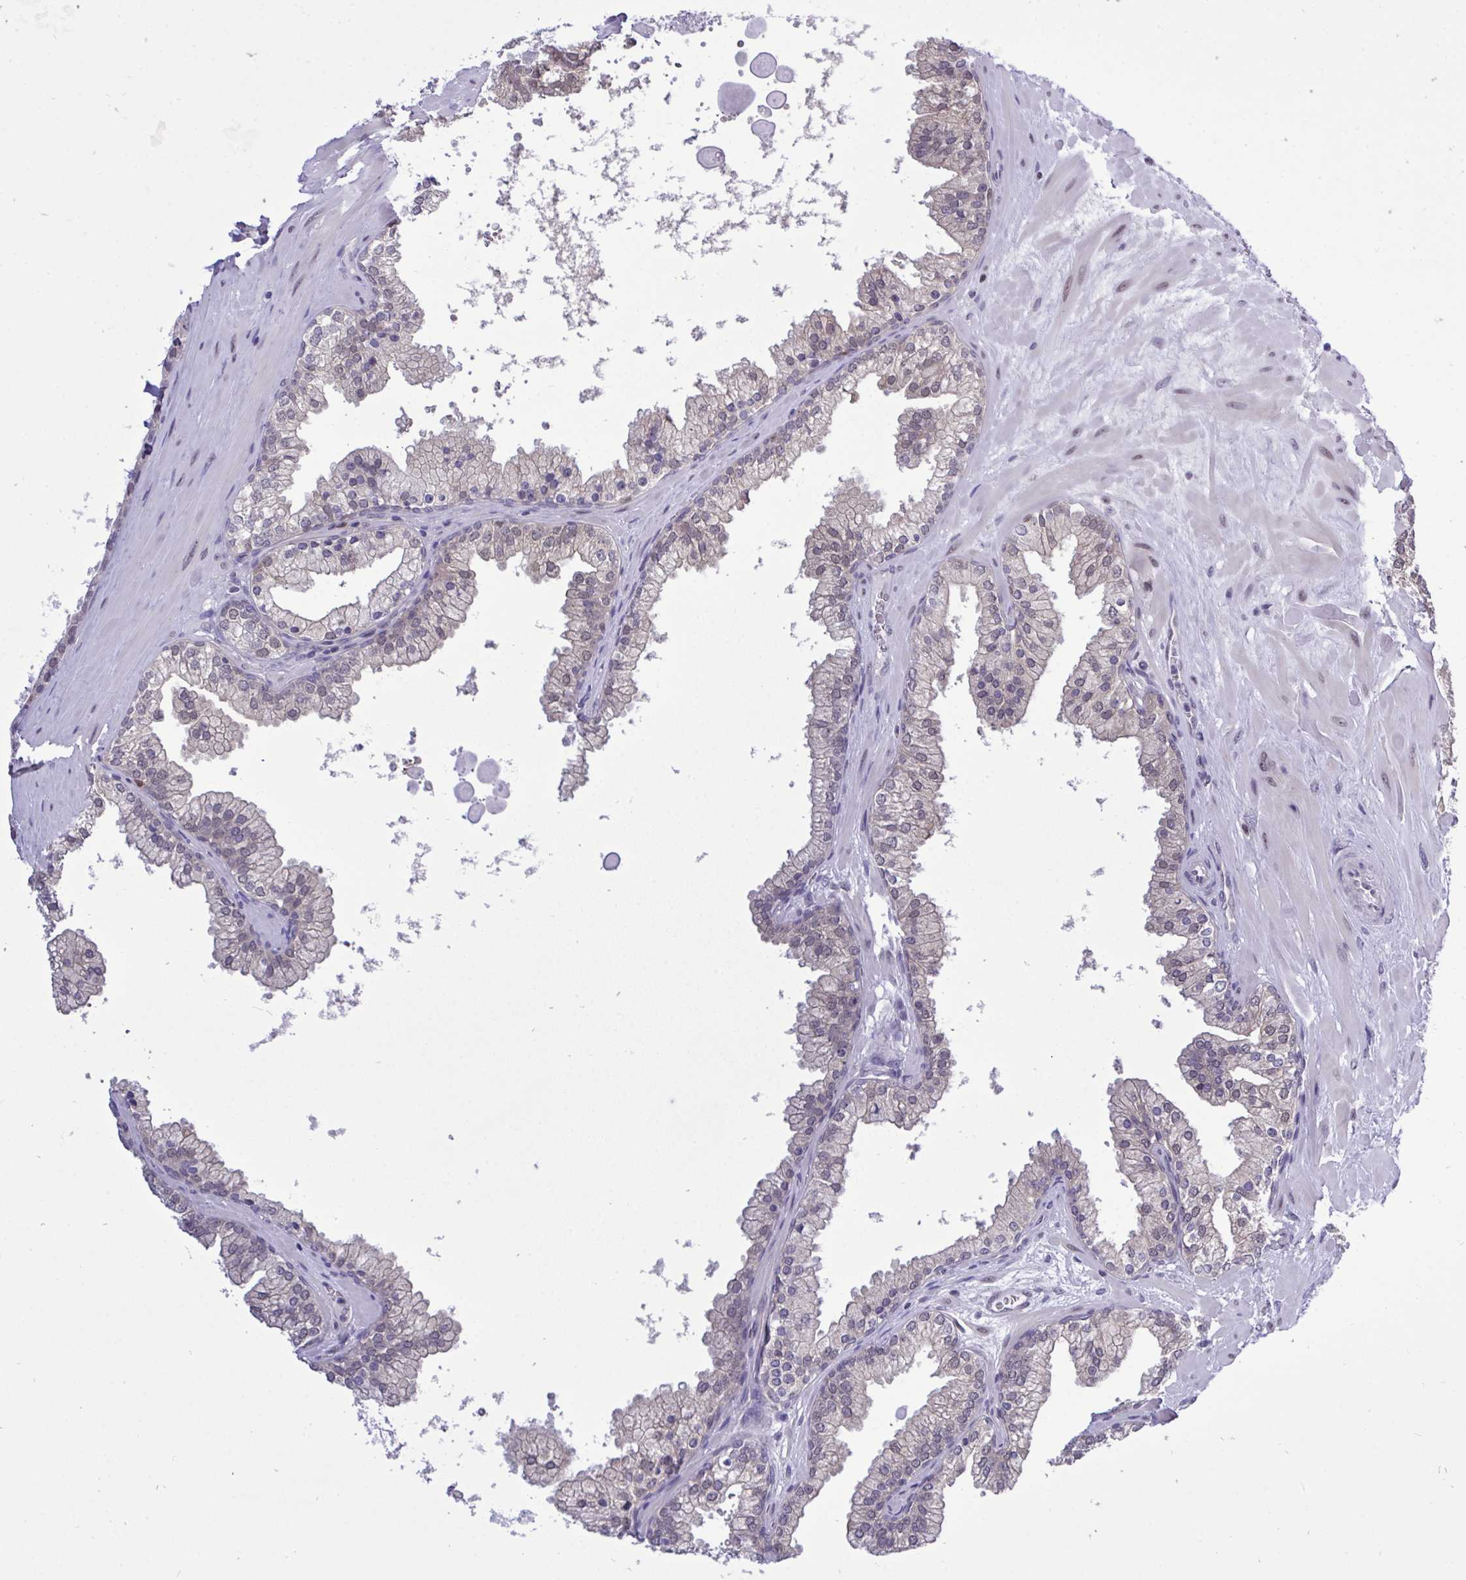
{"staining": {"intensity": "weak", "quantity": "<25%", "location": "nuclear"}, "tissue": "prostate", "cell_type": "Glandular cells", "image_type": "normal", "snomed": [{"axis": "morphology", "description": "Normal tissue, NOS"}, {"axis": "topography", "description": "Prostate"}, {"axis": "topography", "description": "Peripheral nerve tissue"}], "caption": "Prostate was stained to show a protein in brown. There is no significant expression in glandular cells.", "gene": "ZNF444", "patient": {"sex": "male", "age": 61}}